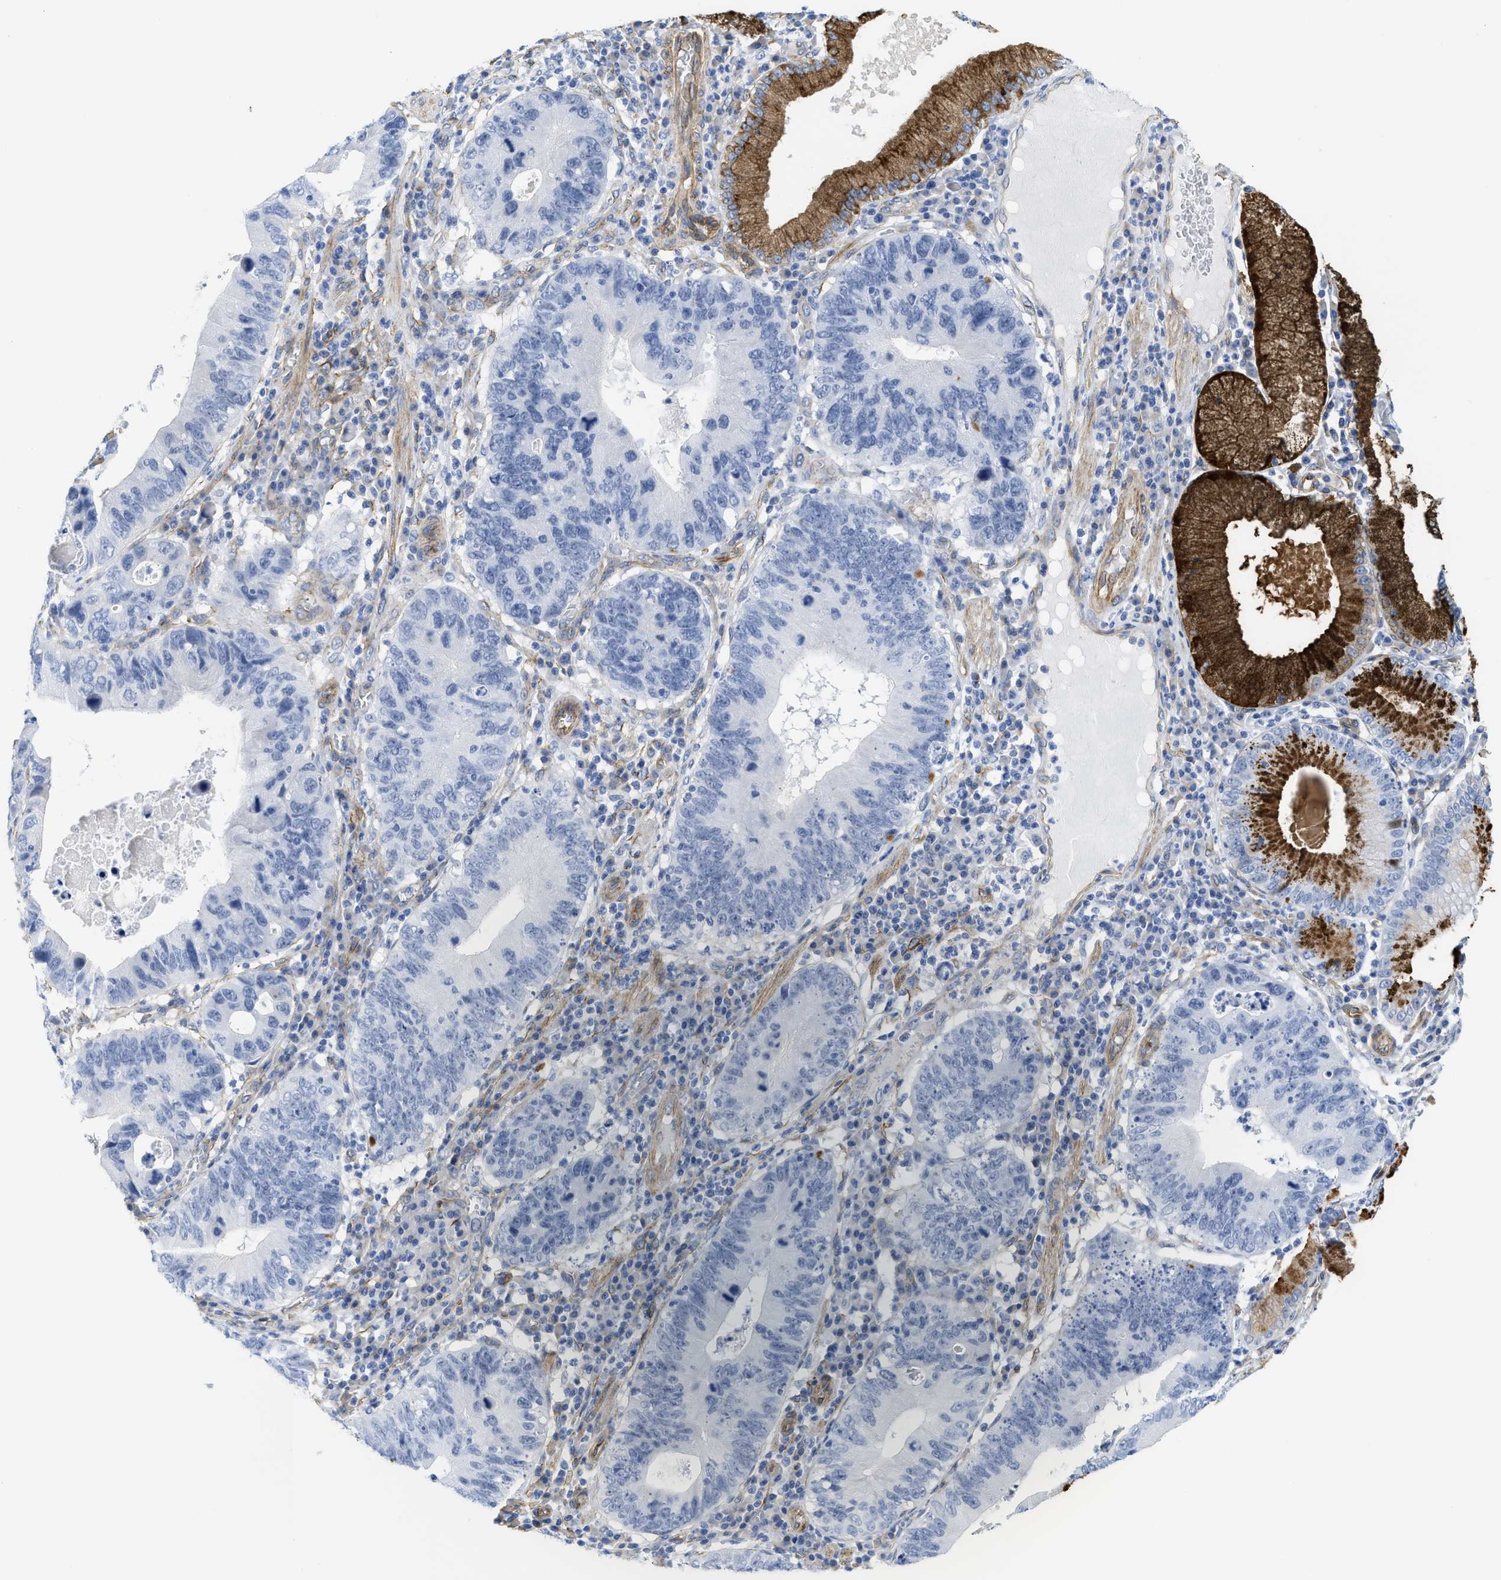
{"staining": {"intensity": "negative", "quantity": "none", "location": "none"}, "tissue": "stomach cancer", "cell_type": "Tumor cells", "image_type": "cancer", "snomed": [{"axis": "morphology", "description": "Adenocarcinoma, NOS"}, {"axis": "topography", "description": "Stomach"}], "caption": "The histopathology image demonstrates no significant positivity in tumor cells of stomach cancer. The staining was performed using DAB (3,3'-diaminobenzidine) to visualize the protein expression in brown, while the nuclei were stained in blue with hematoxylin (Magnification: 20x).", "gene": "TUB", "patient": {"sex": "male", "age": 59}}